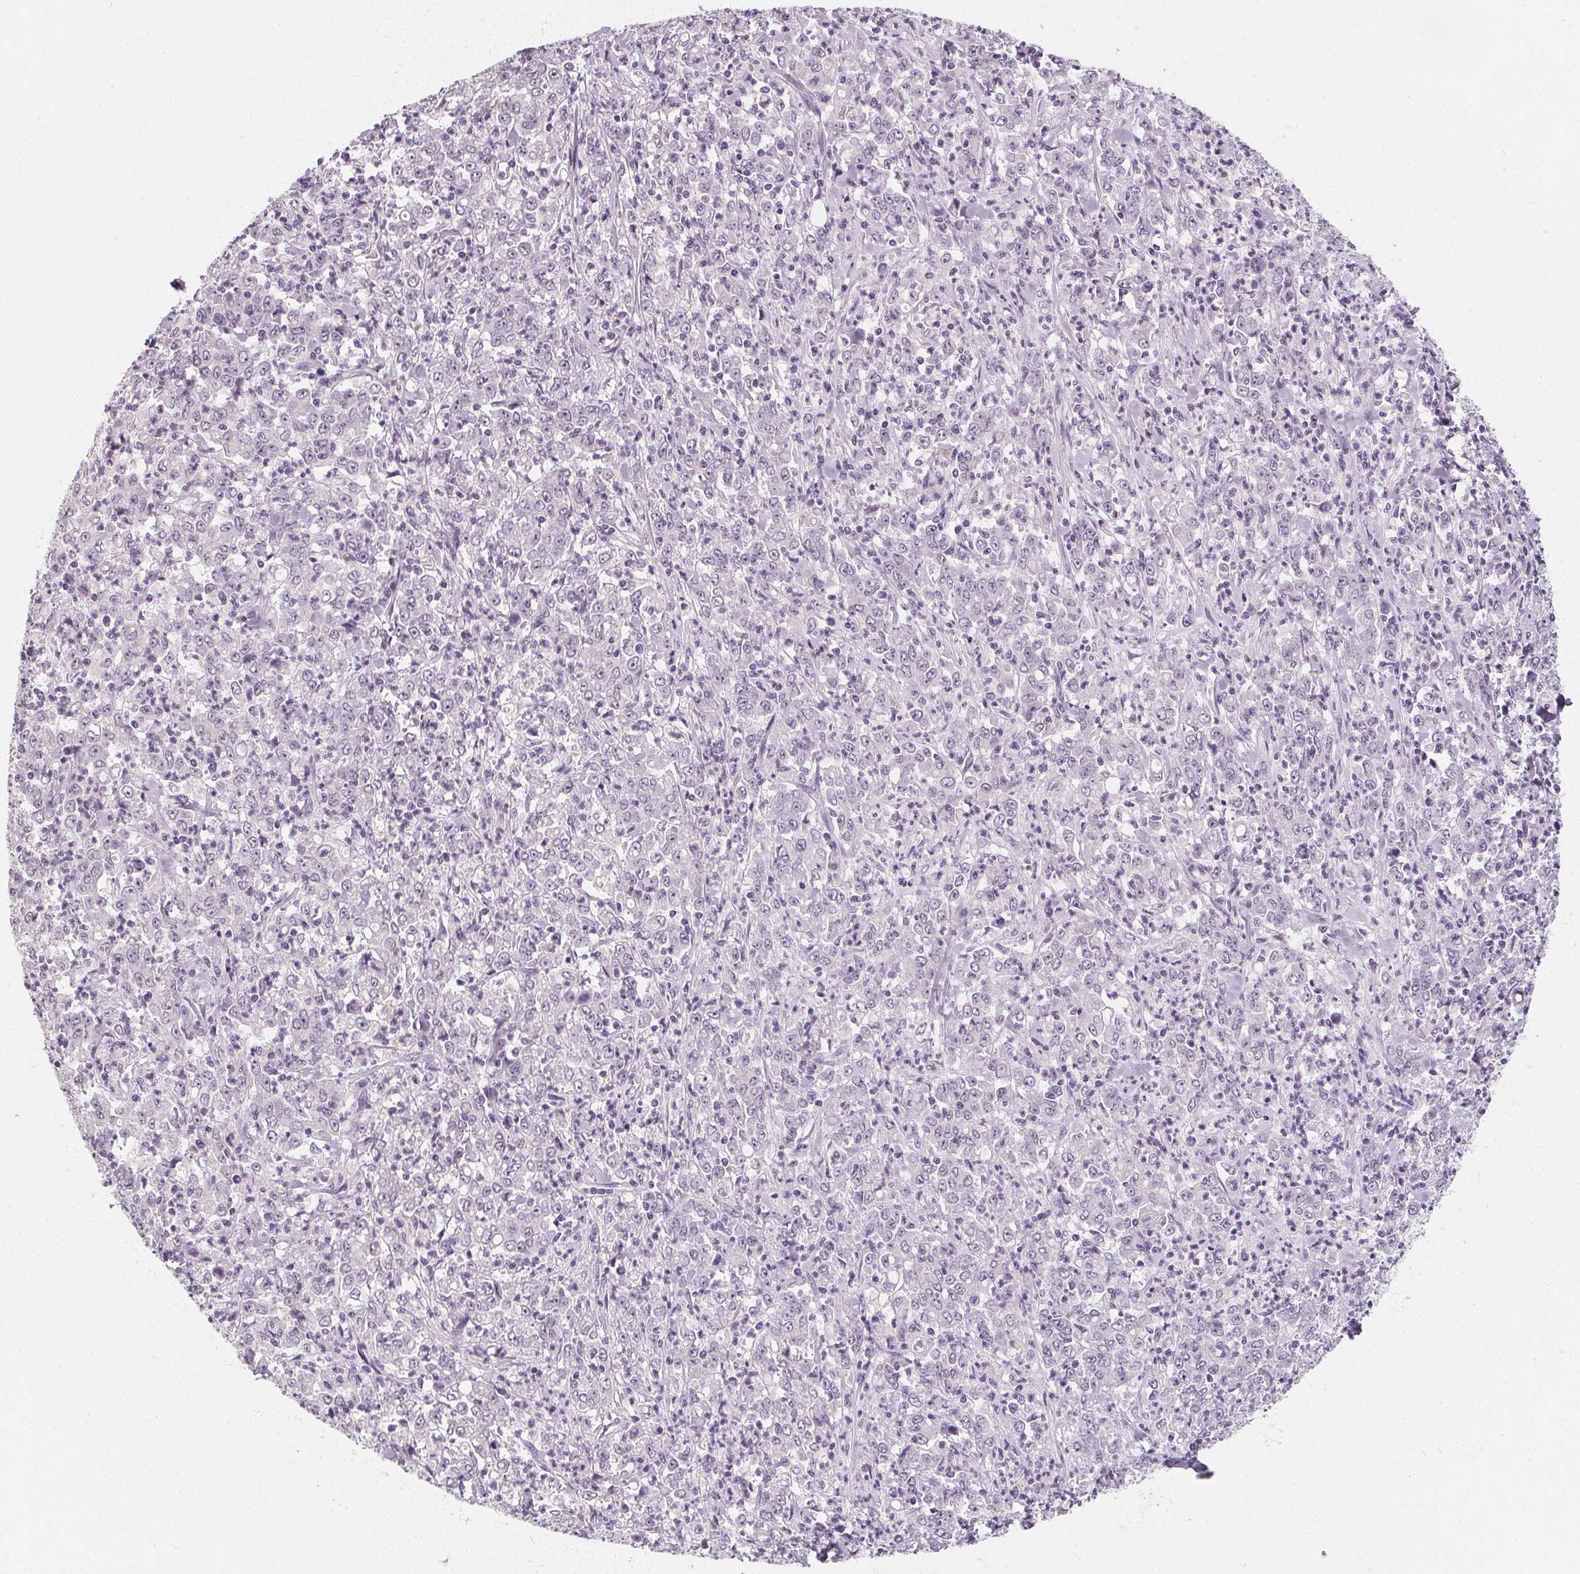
{"staining": {"intensity": "negative", "quantity": "none", "location": "none"}, "tissue": "stomach cancer", "cell_type": "Tumor cells", "image_type": "cancer", "snomed": [{"axis": "morphology", "description": "Adenocarcinoma, NOS"}, {"axis": "topography", "description": "Stomach, lower"}], "caption": "Adenocarcinoma (stomach) stained for a protein using immunohistochemistry exhibits no expression tumor cells.", "gene": "DBX2", "patient": {"sex": "female", "age": 71}}